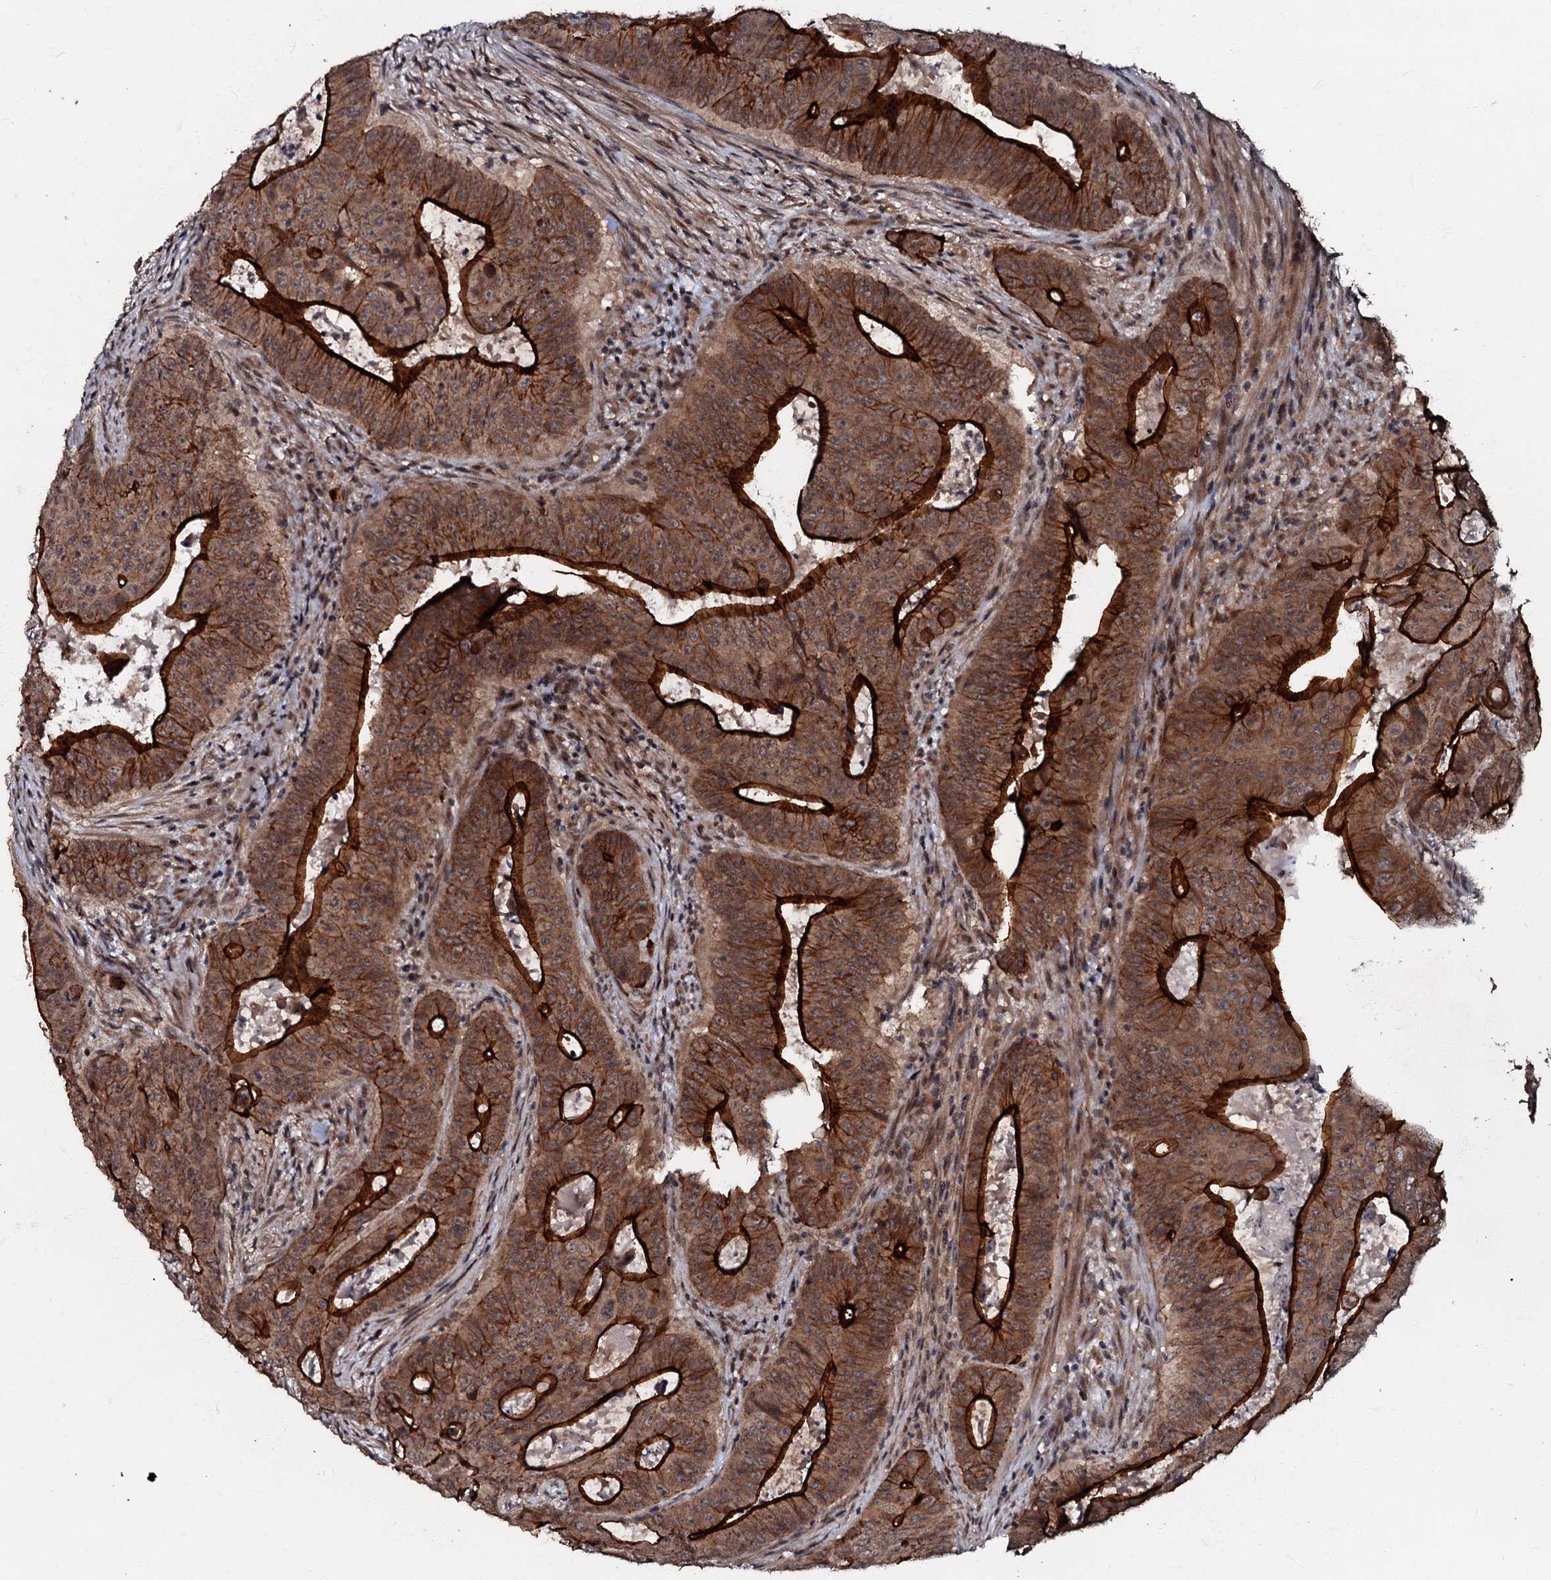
{"staining": {"intensity": "strong", "quantity": ">75%", "location": "cytoplasmic/membranous"}, "tissue": "colorectal cancer", "cell_type": "Tumor cells", "image_type": "cancer", "snomed": [{"axis": "morphology", "description": "Adenocarcinoma, NOS"}, {"axis": "topography", "description": "Rectum"}], "caption": "Immunohistochemistry (IHC) micrograph of neoplastic tissue: colorectal cancer (adenocarcinoma) stained using immunohistochemistry (IHC) displays high levels of strong protein expression localized specifically in the cytoplasmic/membranous of tumor cells, appearing as a cytoplasmic/membranous brown color.", "gene": "MANSC4", "patient": {"sex": "female", "age": 75}}